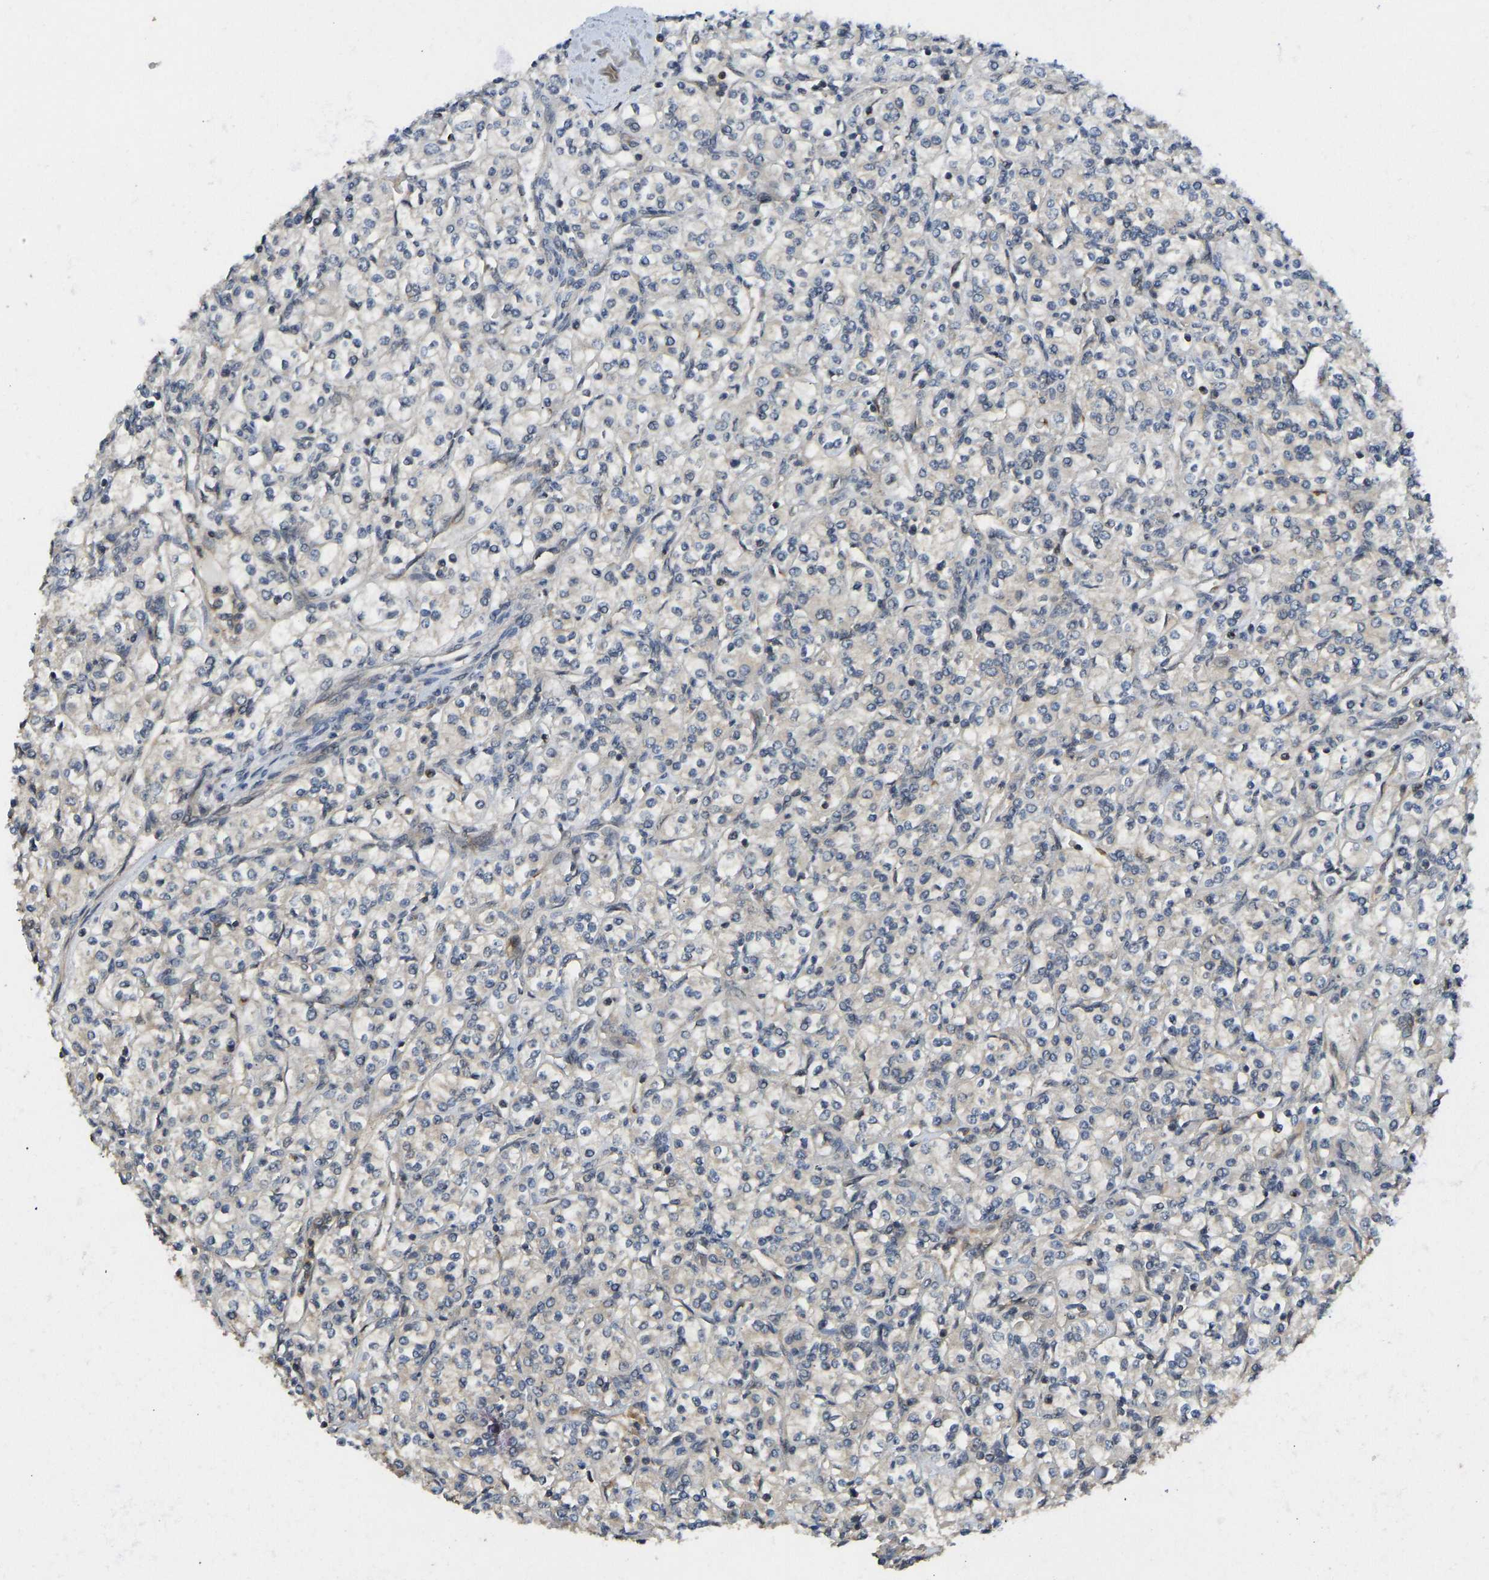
{"staining": {"intensity": "weak", "quantity": "<25%", "location": "cytoplasmic/membranous"}, "tissue": "renal cancer", "cell_type": "Tumor cells", "image_type": "cancer", "snomed": [{"axis": "morphology", "description": "Adenocarcinoma, NOS"}, {"axis": "topography", "description": "Kidney"}], "caption": "High power microscopy micrograph of an IHC micrograph of adenocarcinoma (renal), revealing no significant expression in tumor cells.", "gene": "NDRG3", "patient": {"sex": "male", "age": 77}}